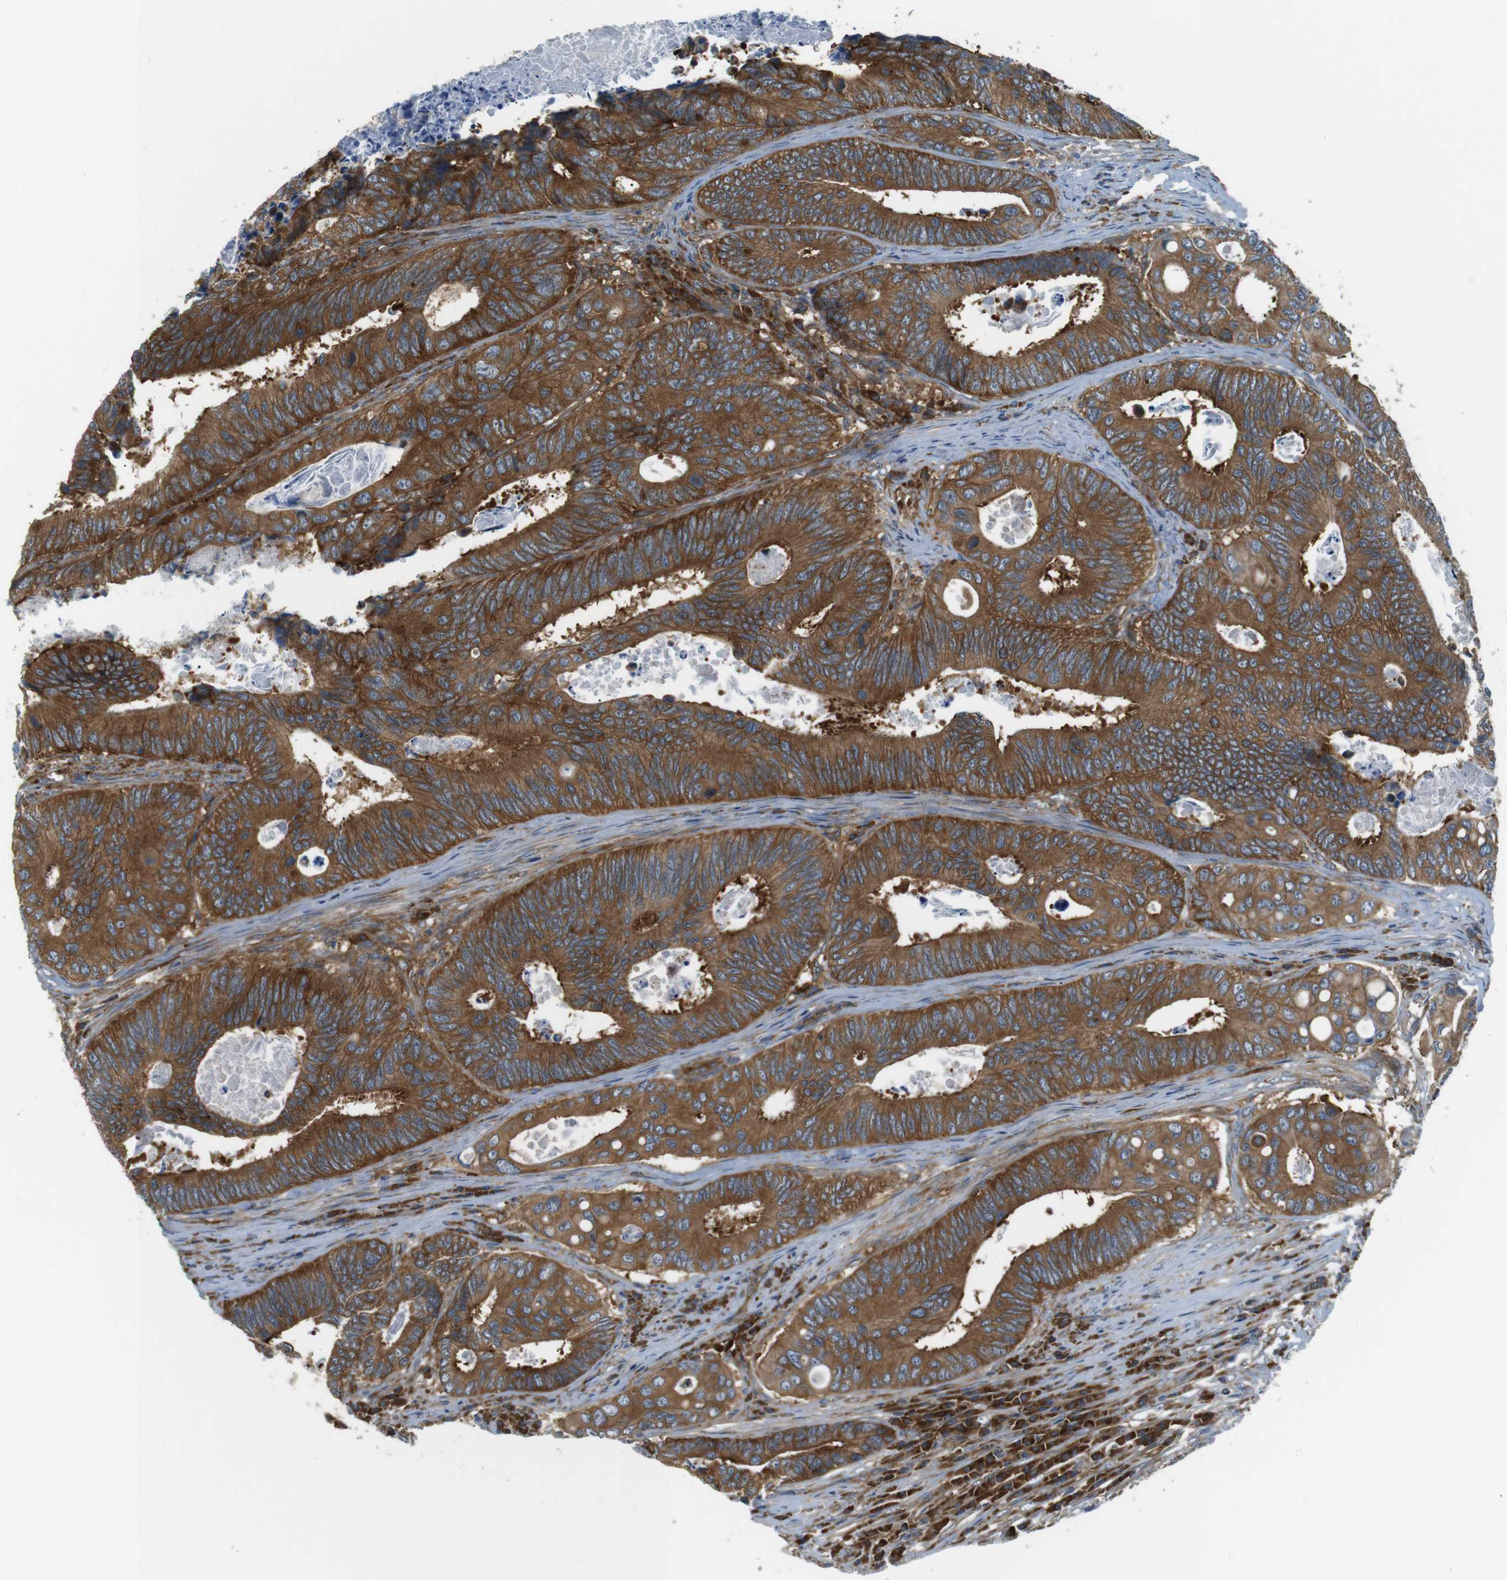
{"staining": {"intensity": "moderate", "quantity": ">75%", "location": "cytoplasmic/membranous"}, "tissue": "colorectal cancer", "cell_type": "Tumor cells", "image_type": "cancer", "snomed": [{"axis": "morphology", "description": "Inflammation, NOS"}, {"axis": "morphology", "description": "Adenocarcinoma, NOS"}, {"axis": "topography", "description": "Colon"}], "caption": "Immunohistochemical staining of colorectal cancer (adenocarcinoma) shows moderate cytoplasmic/membranous protein expression in about >75% of tumor cells. (DAB (3,3'-diaminobenzidine) = brown stain, brightfield microscopy at high magnification).", "gene": "TSC1", "patient": {"sex": "male", "age": 72}}